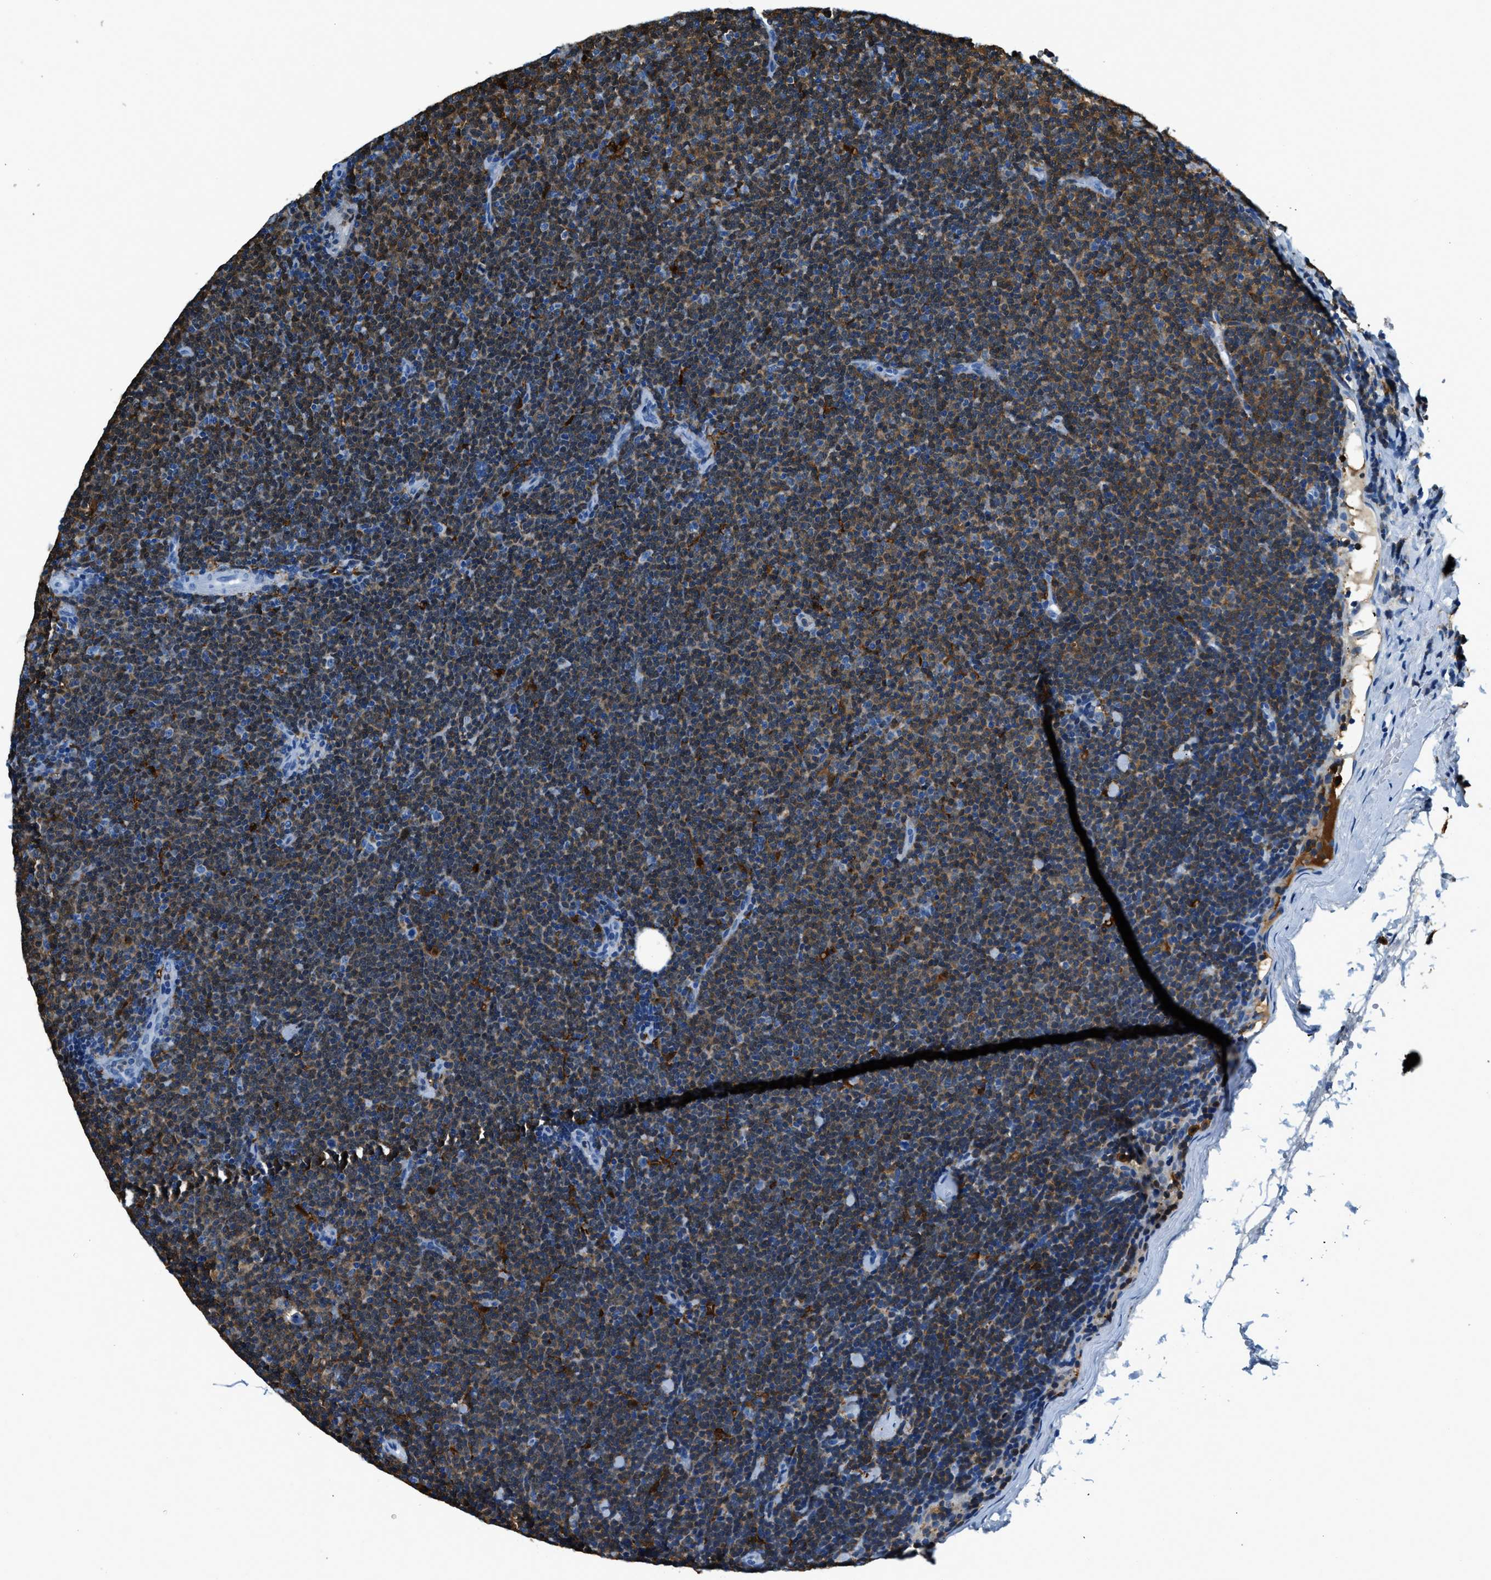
{"staining": {"intensity": "moderate", "quantity": ">75%", "location": "cytoplasmic/membranous"}, "tissue": "lymphoma", "cell_type": "Tumor cells", "image_type": "cancer", "snomed": [{"axis": "morphology", "description": "Malignant lymphoma, non-Hodgkin's type, Low grade"}, {"axis": "topography", "description": "Lymph node"}], "caption": "Protein analysis of malignant lymphoma, non-Hodgkin's type (low-grade) tissue shows moderate cytoplasmic/membranous staining in approximately >75% of tumor cells.", "gene": "CAPG", "patient": {"sex": "female", "age": 53}}